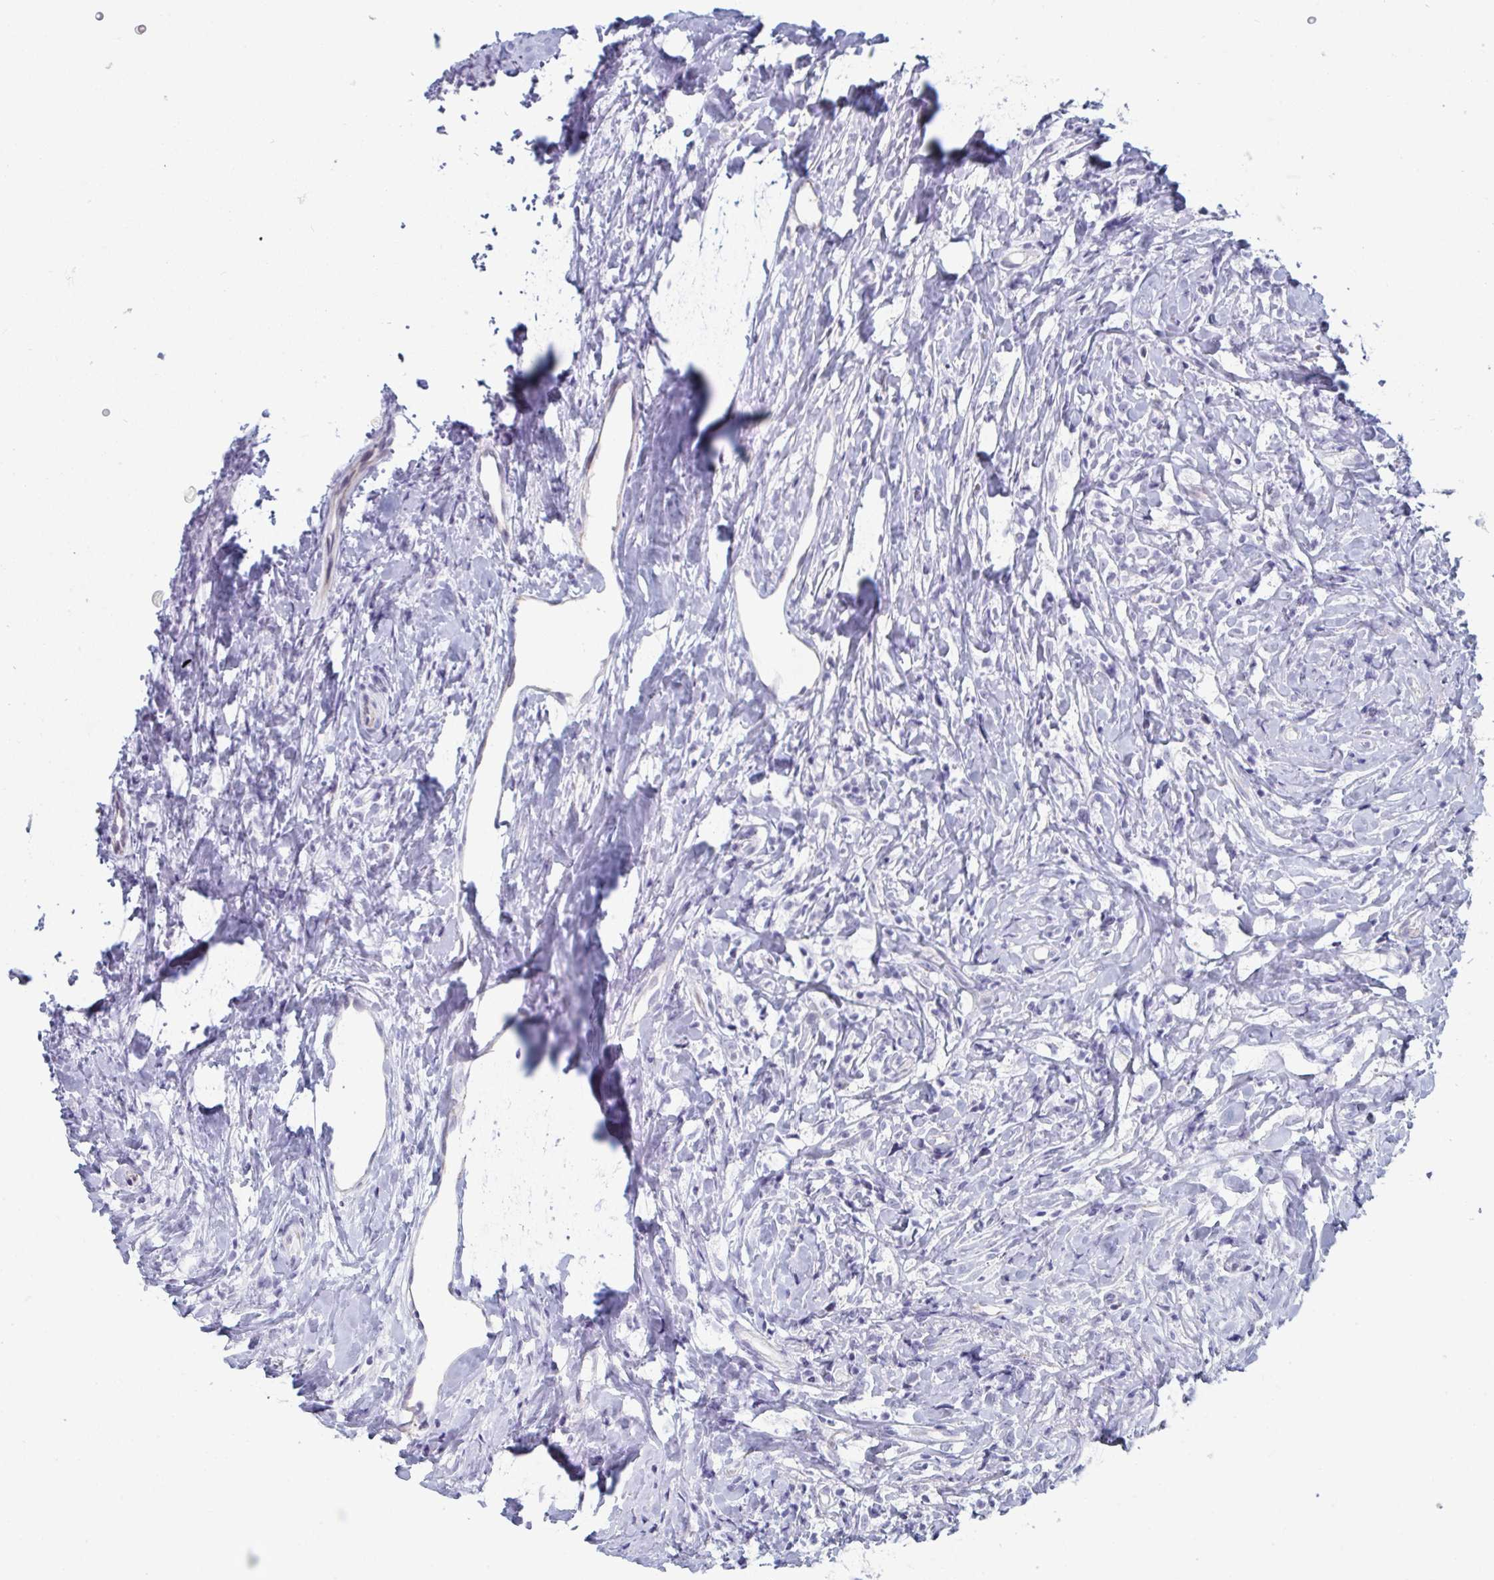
{"staining": {"intensity": "negative", "quantity": "none", "location": "none"}, "tissue": "lymphoma", "cell_type": "Tumor cells", "image_type": "cancer", "snomed": [{"axis": "morphology", "description": "Hodgkin's disease, NOS"}, {"axis": "topography", "description": "No Tissue"}], "caption": "Photomicrograph shows no significant protein expression in tumor cells of lymphoma.", "gene": "FOXA1", "patient": {"sex": "female", "age": 21}}